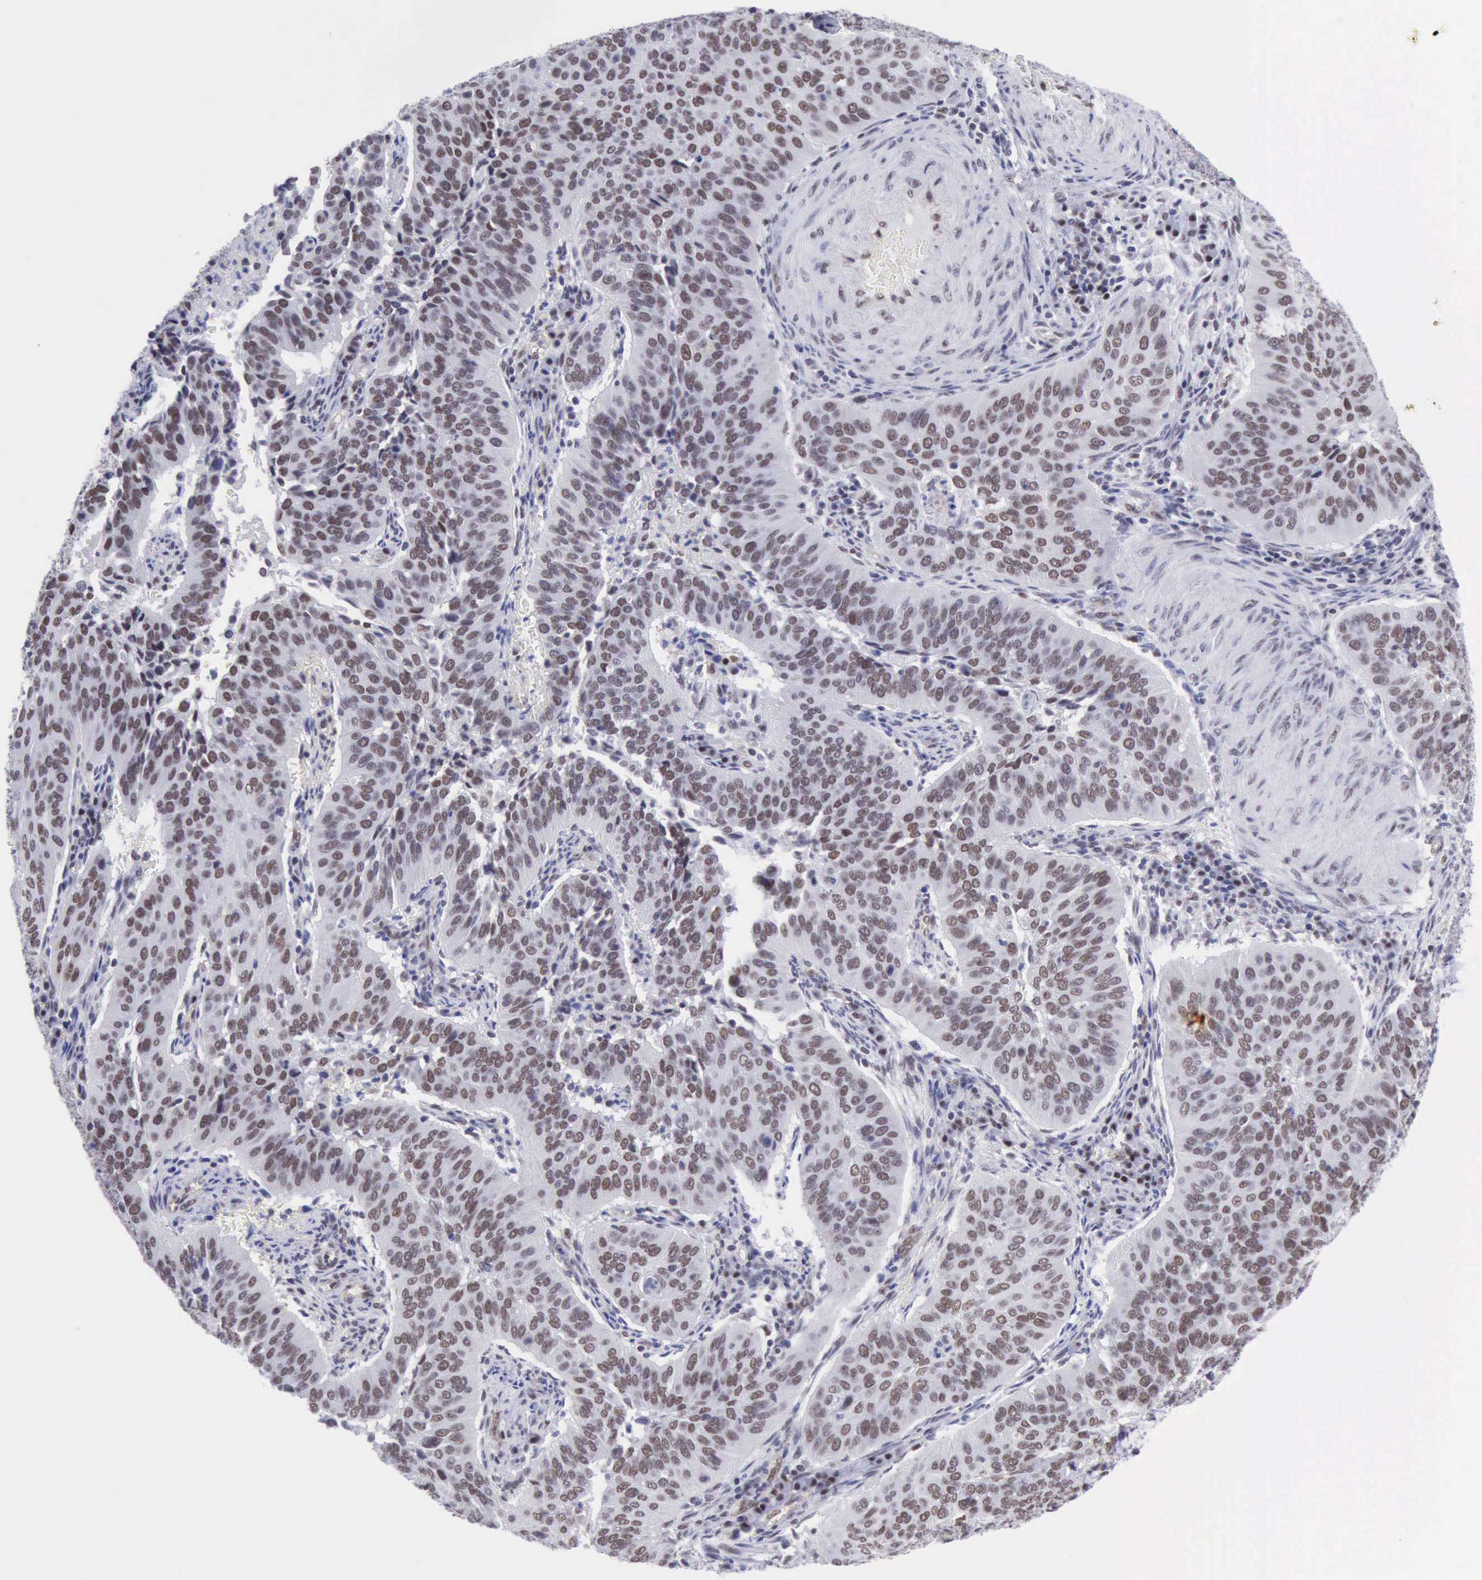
{"staining": {"intensity": "moderate", "quantity": ">75%", "location": "nuclear"}, "tissue": "cervical cancer", "cell_type": "Tumor cells", "image_type": "cancer", "snomed": [{"axis": "morphology", "description": "Squamous cell carcinoma, NOS"}, {"axis": "topography", "description": "Cervix"}], "caption": "Squamous cell carcinoma (cervical) stained with DAB (3,3'-diaminobenzidine) immunohistochemistry (IHC) shows medium levels of moderate nuclear expression in about >75% of tumor cells.", "gene": "ERCC4", "patient": {"sex": "female", "age": 39}}